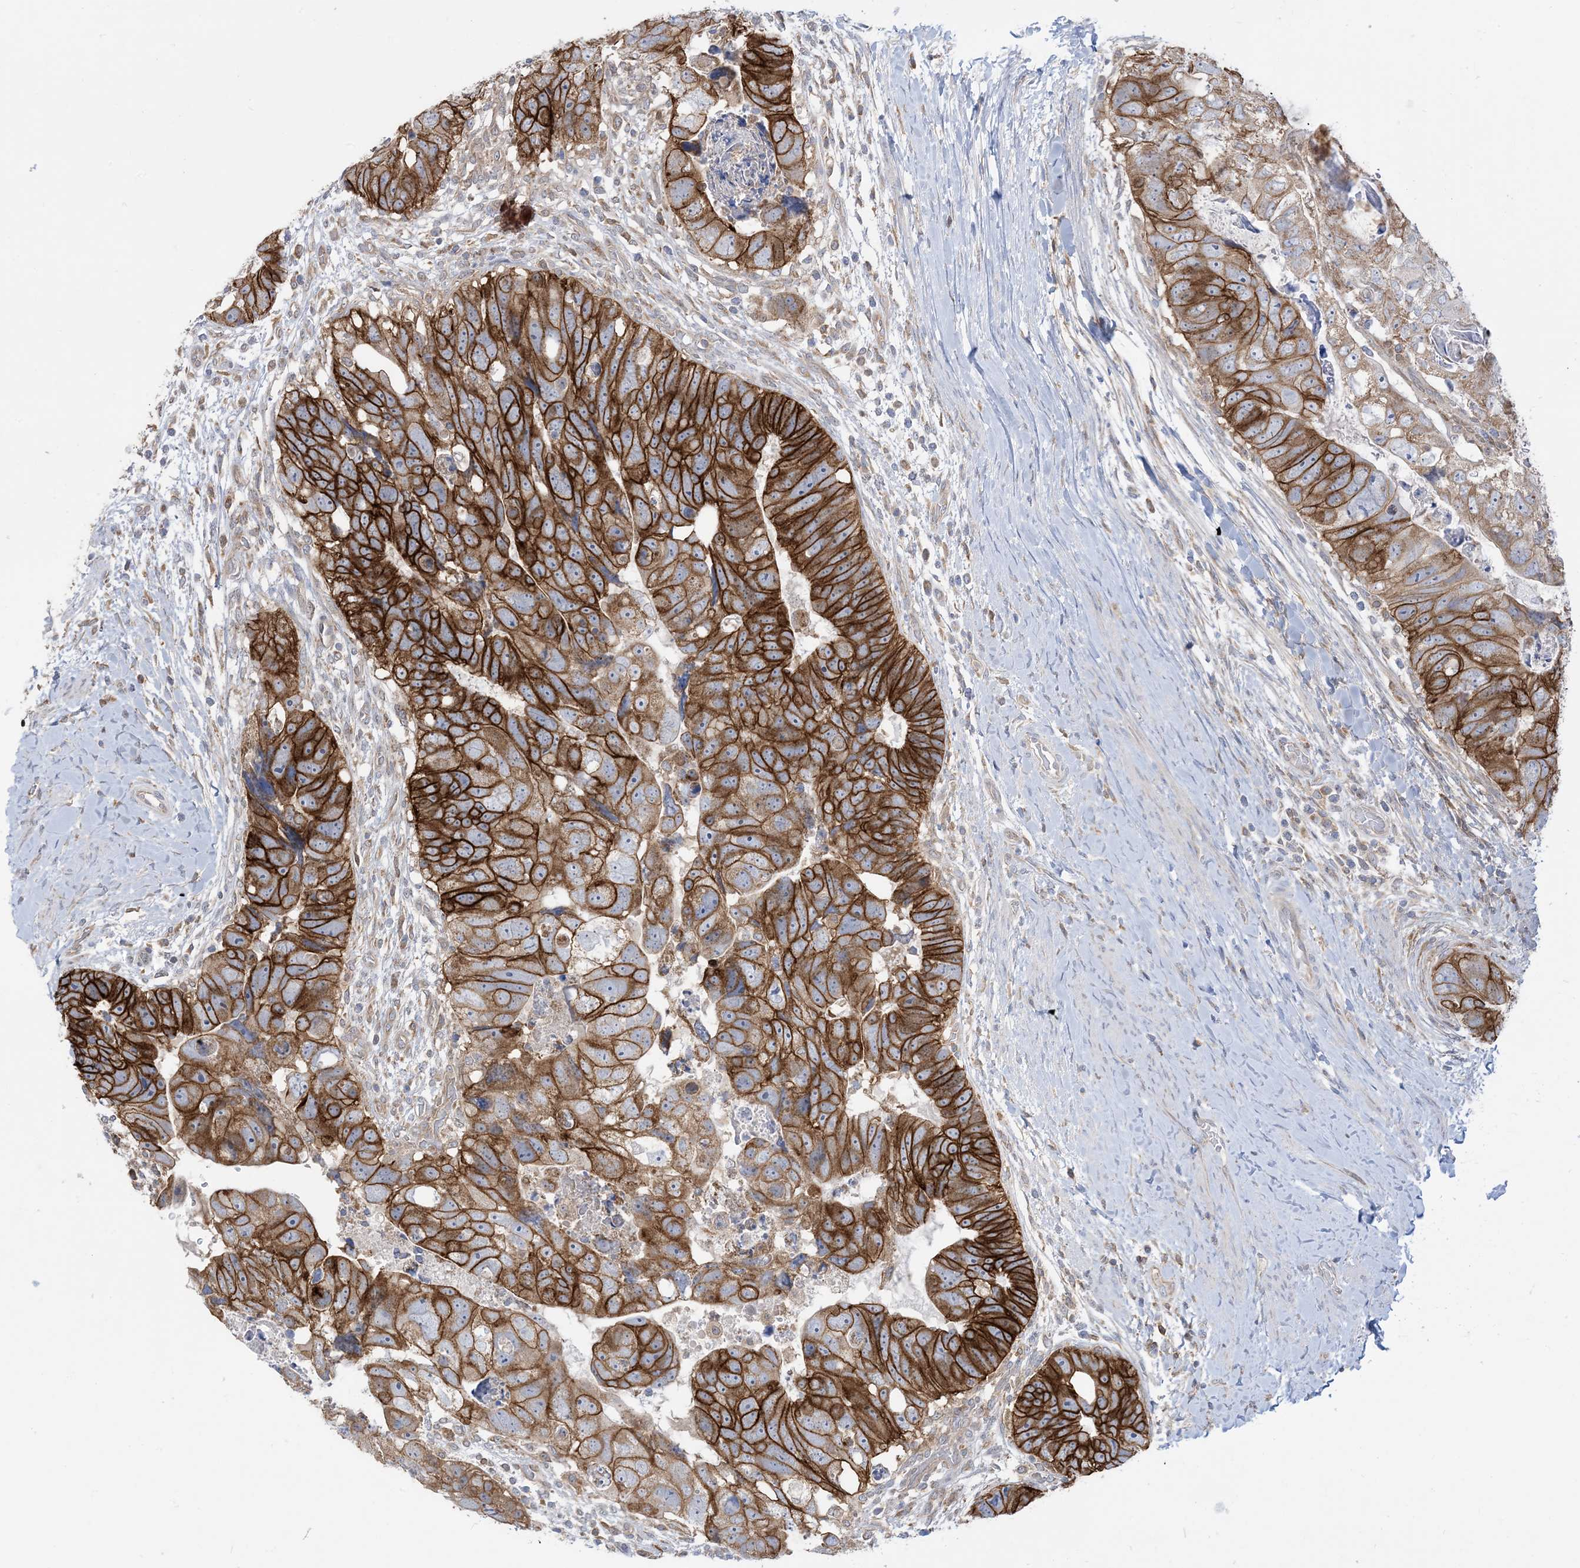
{"staining": {"intensity": "strong", "quantity": ">75%", "location": "cytoplasmic/membranous"}, "tissue": "colorectal cancer", "cell_type": "Tumor cells", "image_type": "cancer", "snomed": [{"axis": "morphology", "description": "Adenocarcinoma, NOS"}, {"axis": "topography", "description": "Rectum"}], "caption": "The immunohistochemical stain labels strong cytoplasmic/membranous staining in tumor cells of colorectal cancer (adenocarcinoma) tissue. The staining was performed using DAB (3,3'-diaminobenzidine), with brown indicating positive protein expression. Nuclei are stained blue with hematoxylin.", "gene": "CASP4", "patient": {"sex": "male", "age": 59}}